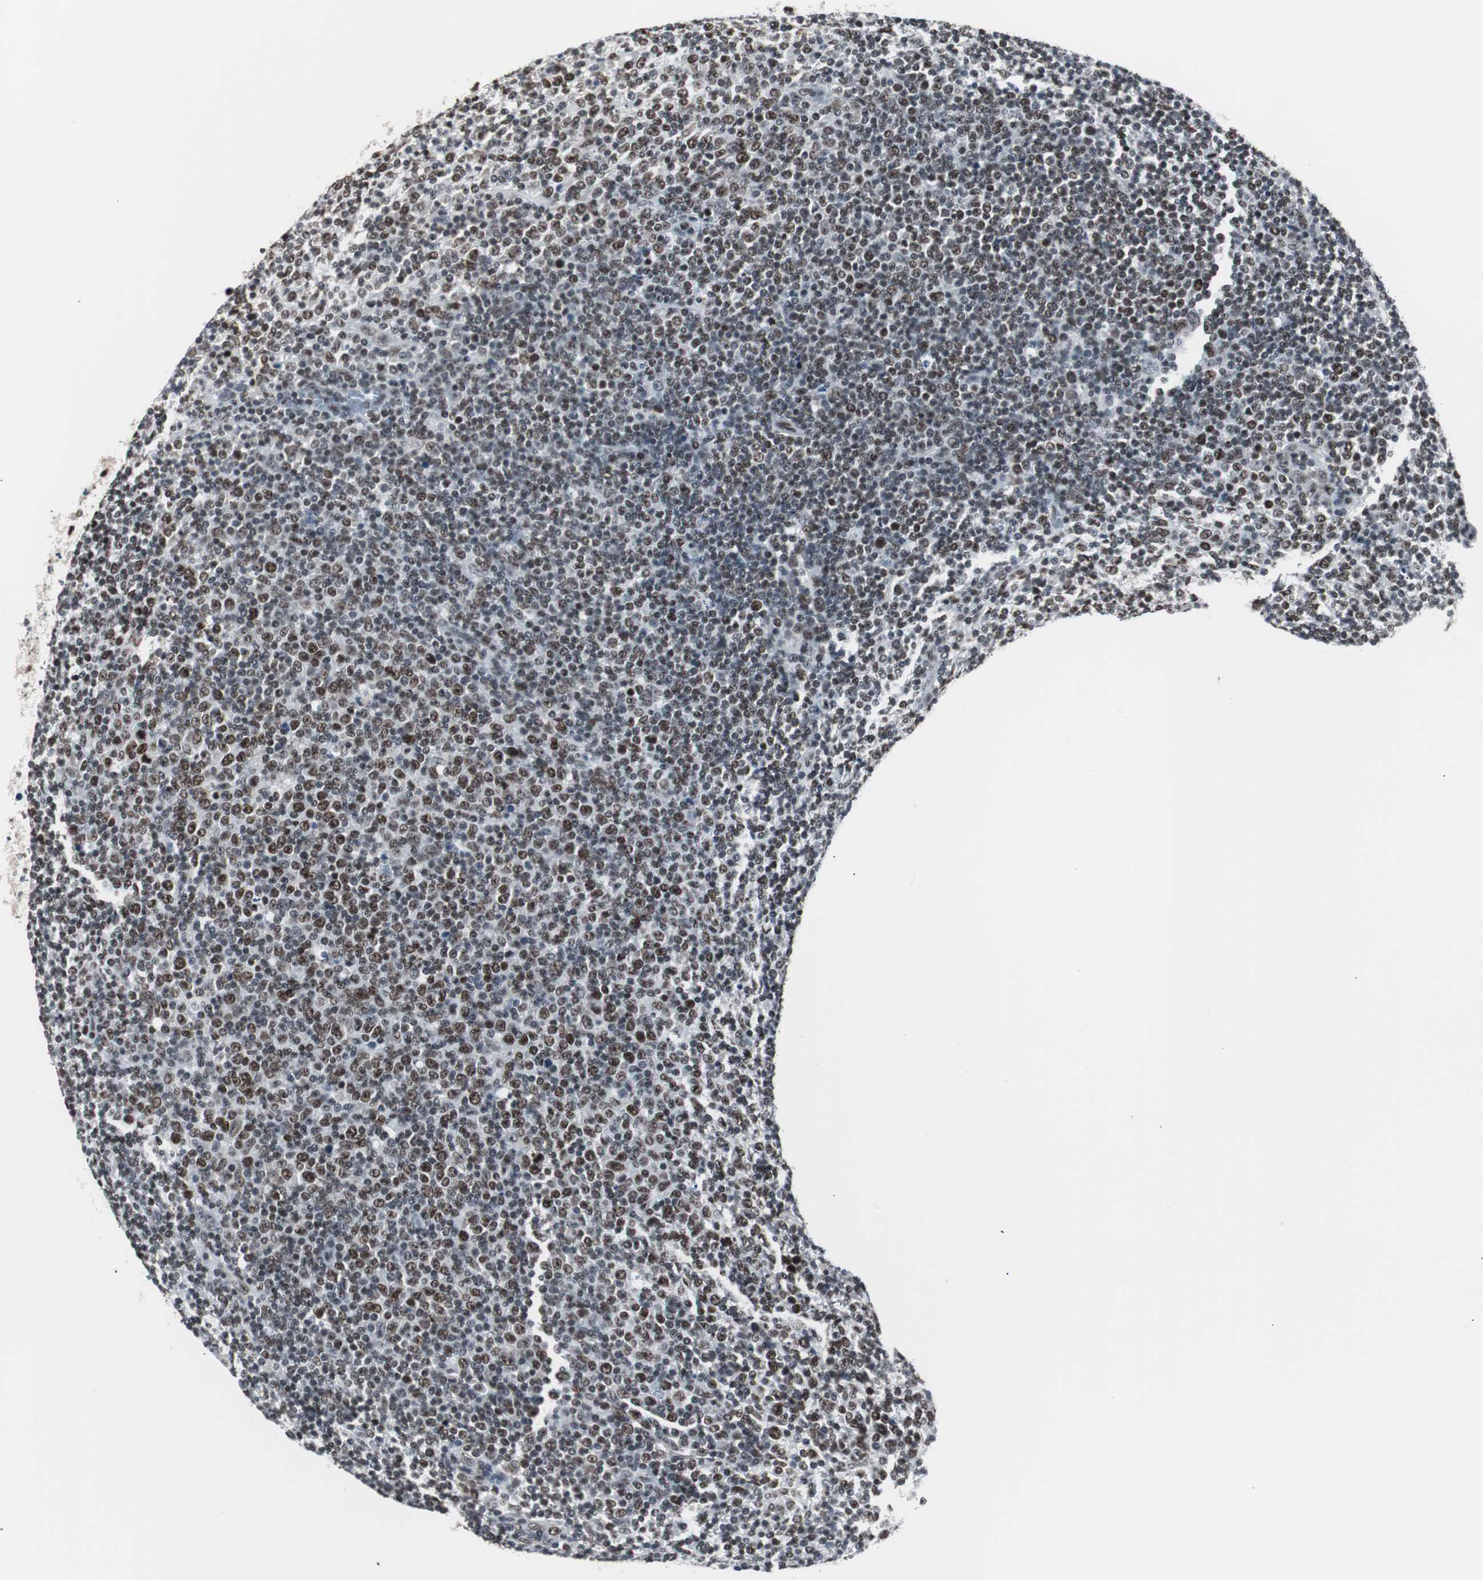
{"staining": {"intensity": "moderate", "quantity": ">75%", "location": "nuclear"}, "tissue": "lymphoma", "cell_type": "Tumor cells", "image_type": "cancer", "snomed": [{"axis": "morphology", "description": "Malignant lymphoma, non-Hodgkin's type, Low grade"}, {"axis": "topography", "description": "Lymph node"}], "caption": "Immunohistochemistry (IHC) micrograph of human lymphoma stained for a protein (brown), which demonstrates medium levels of moderate nuclear expression in approximately >75% of tumor cells.", "gene": "XRCC1", "patient": {"sex": "male", "age": 70}}